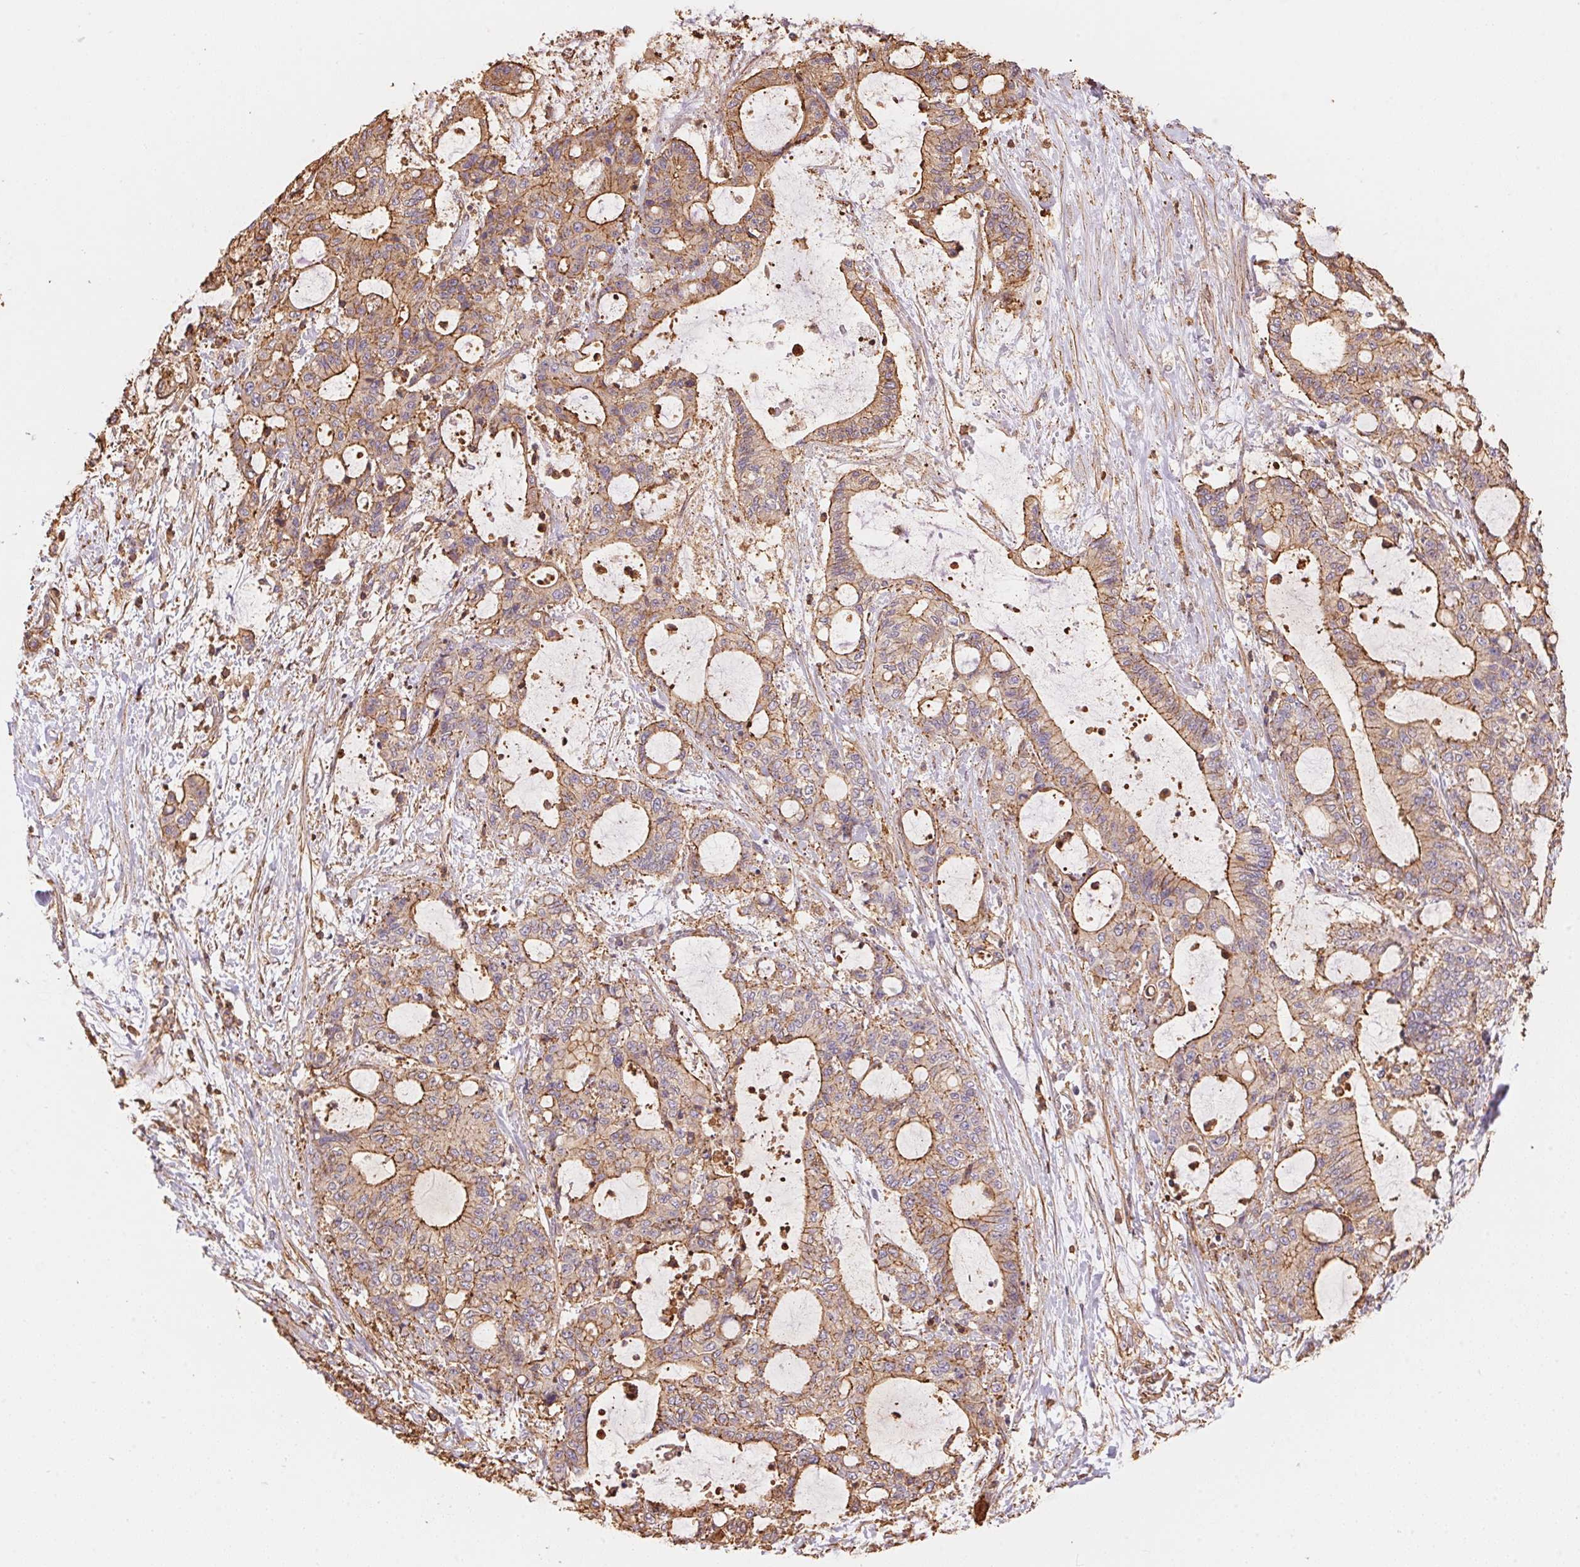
{"staining": {"intensity": "moderate", "quantity": ">75%", "location": "cytoplasmic/membranous"}, "tissue": "liver cancer", "cell_type": "Tumor cells", "image_type": "cancer", "snomed": [{"axis": "morphology", "description": "Normal tissue, NOS"}, {"axis": "morphology", "description": "Cholangiocarcinoma"}, {"axis": "topography", "description": "Liver"}, {"axis": "topography", "description": "Peripheral nerve tissue"}], "caption": "The histopathology image reveals a brown stain indicating the presence of a protein in the cytoplasmic/membranous of tumor cells in liver cholangiocarcinoma.", "gene": "FRAS1", "patient": {"sex": "female", "age": 73}}